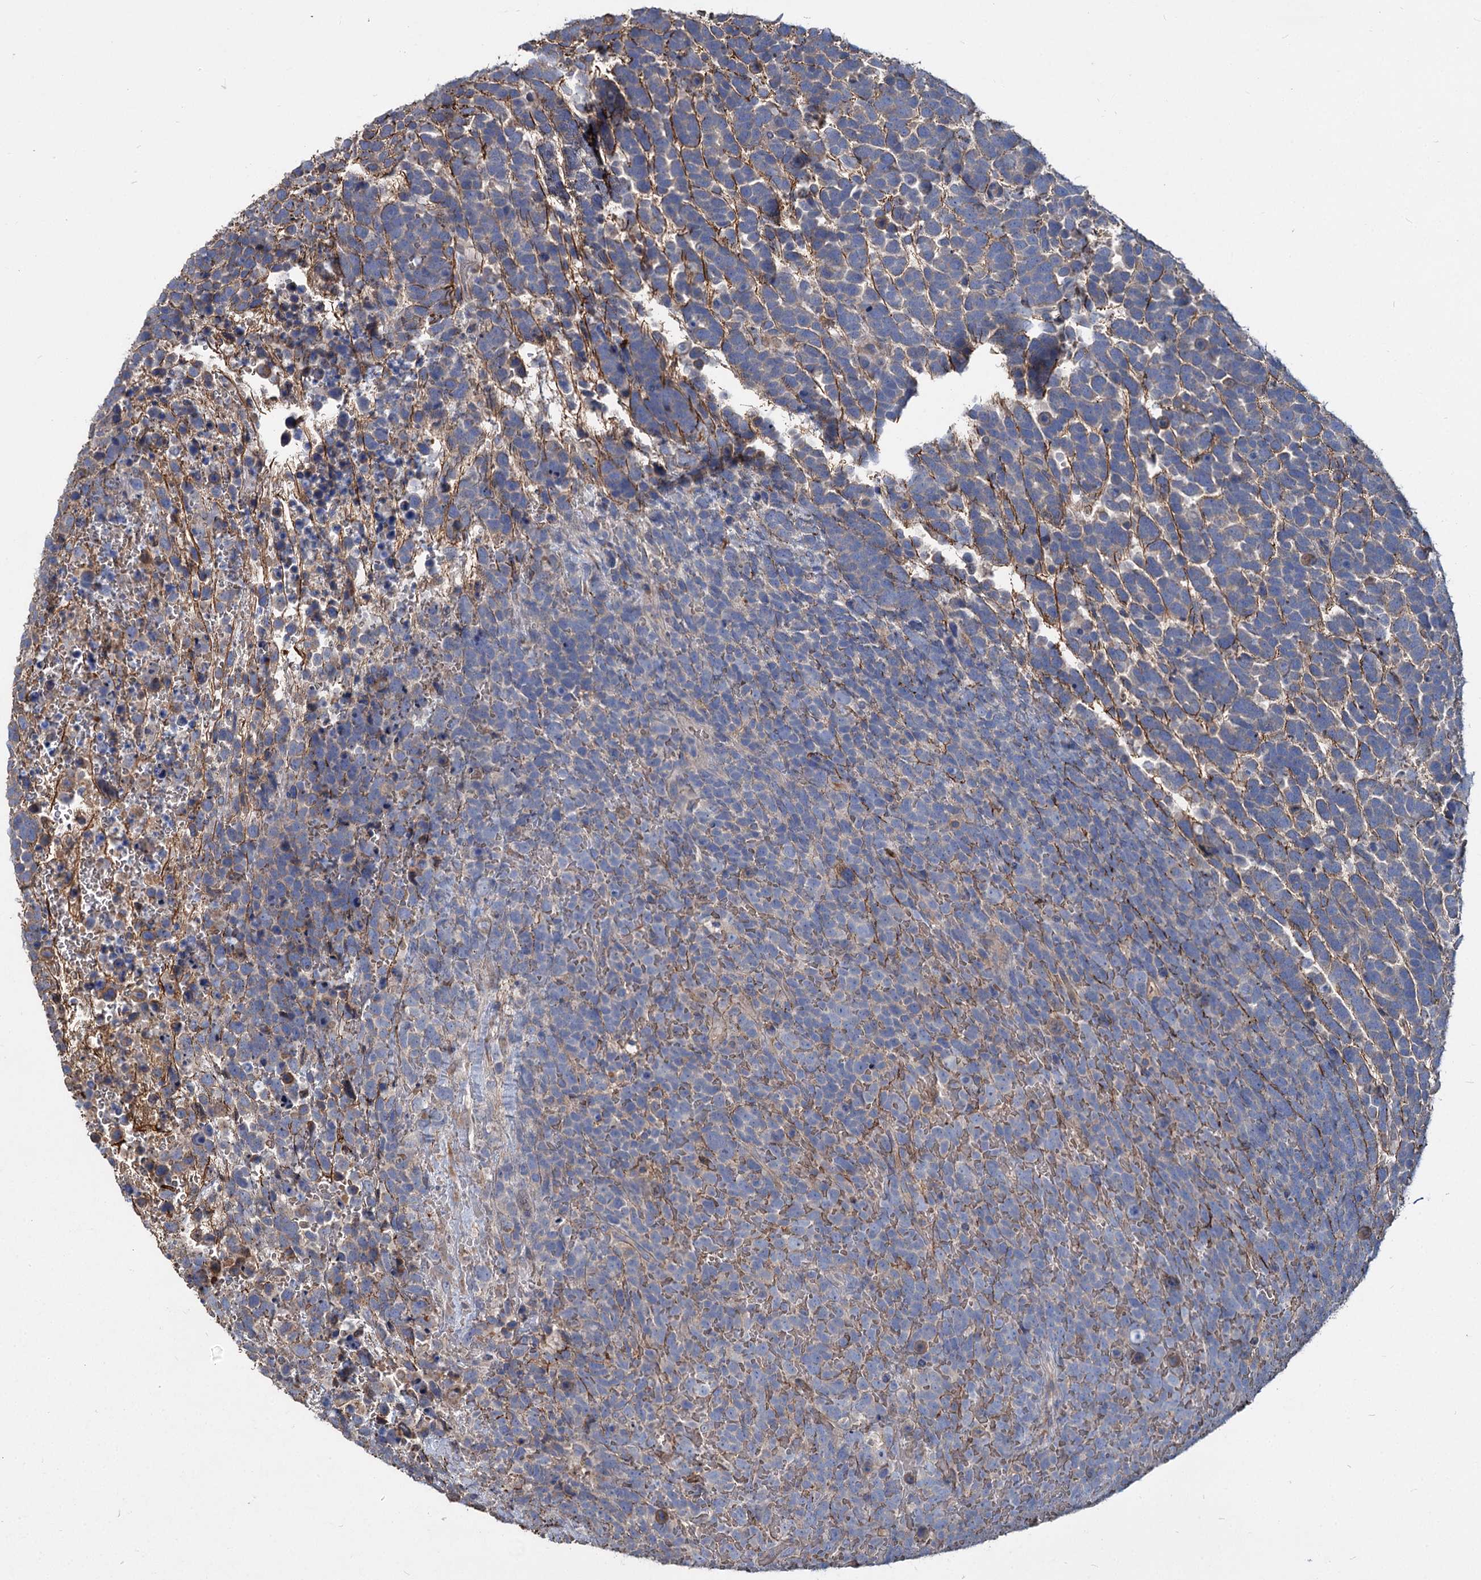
{"staining": {"intensity": "weak", "quantity": "25%-75%", "location": "cytoplasmic/membranous"}, "tissue": "urothelial cancer", "cell_type": "Tumor cells", "image_type": "cancer", "snomed": [{"axis": "morphology", "description": "Urothelial carcinoma, High grade"}, {"axis": "topography", "description": "Urinary bladder"}], "caption": "Urothelial carcinoma (high-grade) stained with immunohistochemistry exhibits weak cytoplasmic/membranous expression in approximately 25%-75% of tumor cells. (DAB = brown stain, brightfield microscopy at high magnification).", "gene": "URAD", "patient": {"sex": "female", "age": 82}}